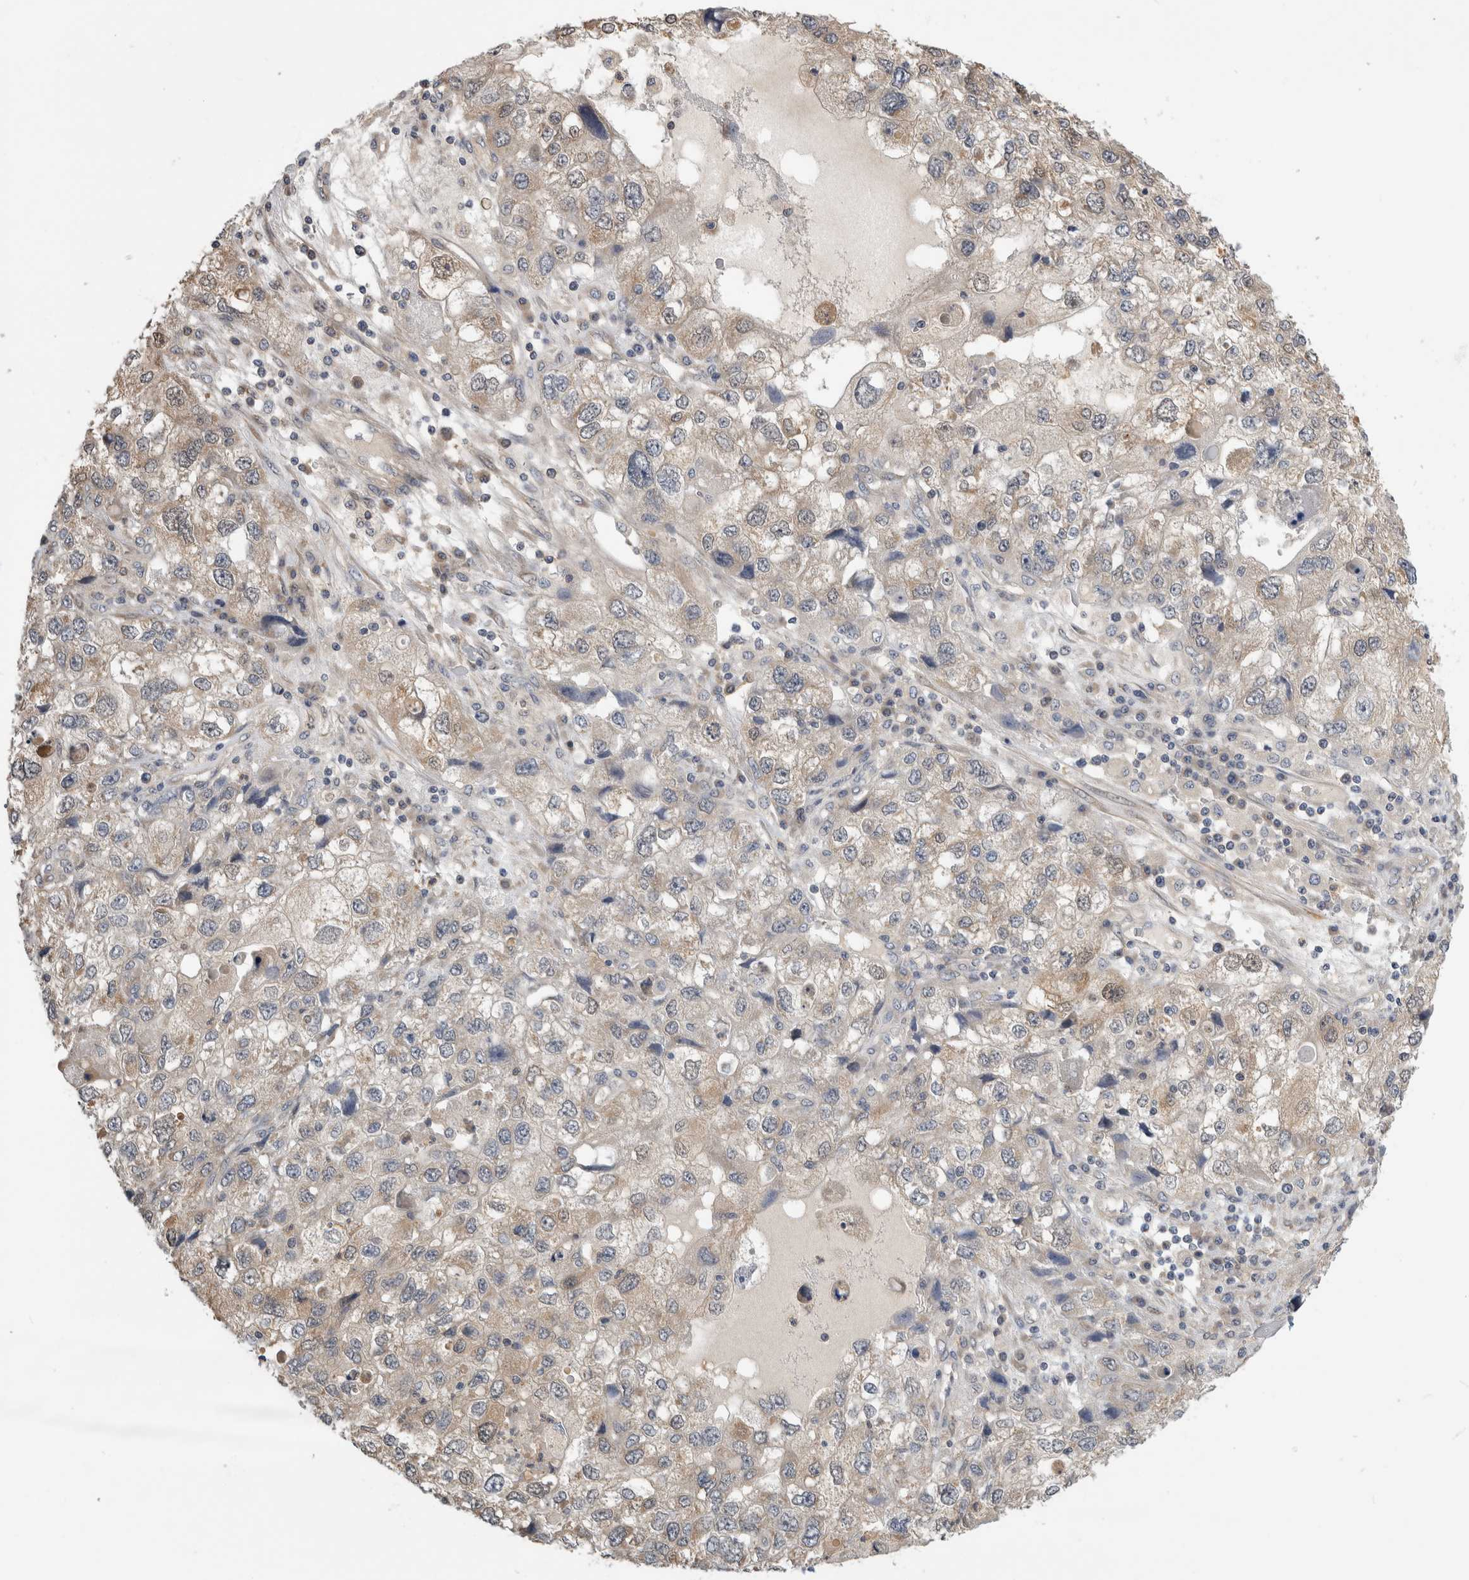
{"staining": {"intensity": "weak", "quantity": "<25%", "location": "cytoplasmic/membranous"}, "tissue": "endometrial cancer", "cell_type": "Tumor cells", "image_type": "cancer", "snomed": [{"axis": "morphology", "description": "Adenocarcinoma, NOS"}, {"axis": "topography", "description": "Endometrium"}], "caption": "Histopathology image shows no protein expression in tumor cells of endometrial adenocarcinoma tissue. Nuclei are stained in blue.", "gene": "PGM1", "patient": {"sex": "female", "age": 49}}